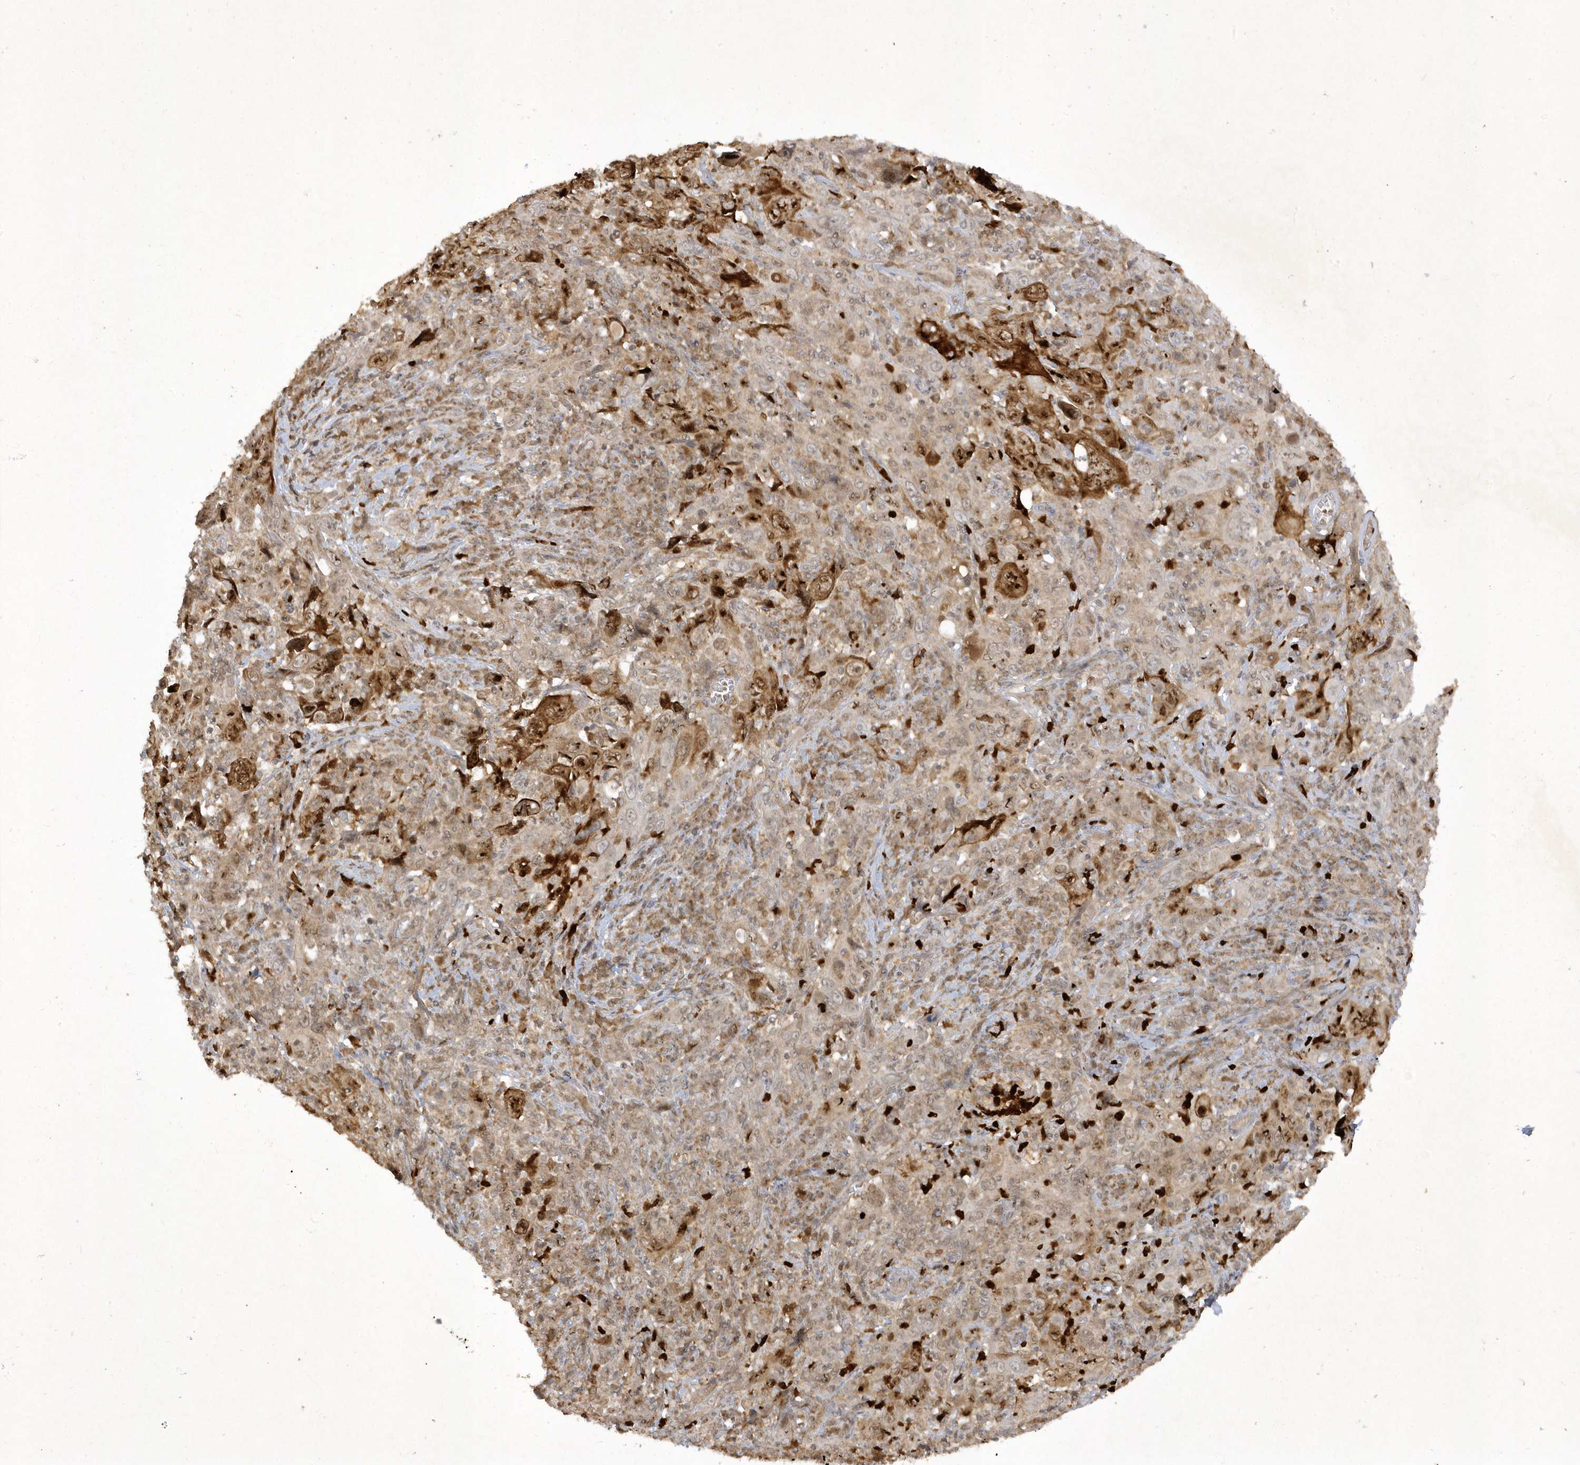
{"staining": {"intensity": "strong", "quantity": "<25%", "location": "cytoplasmic/membranous,nuclear"}, "tissue": "cervical cancer", "cell_type": "Tumor cells", "image_type": "cancer", "snomed": [{"axis": "morphology", "description": "Squamous cell carcinoma, NOS"}, {"axis": "topography", "description": "Cervix"}], "caption": "Protein expression analysis of human cervical squamous cell carcinoma reveals strong cytoplasmic/membranous and nuclear staining in approximately <25% of tumor cells.", "gene": "ZNF213", "patient": {"sex": "female", "age": 46}}